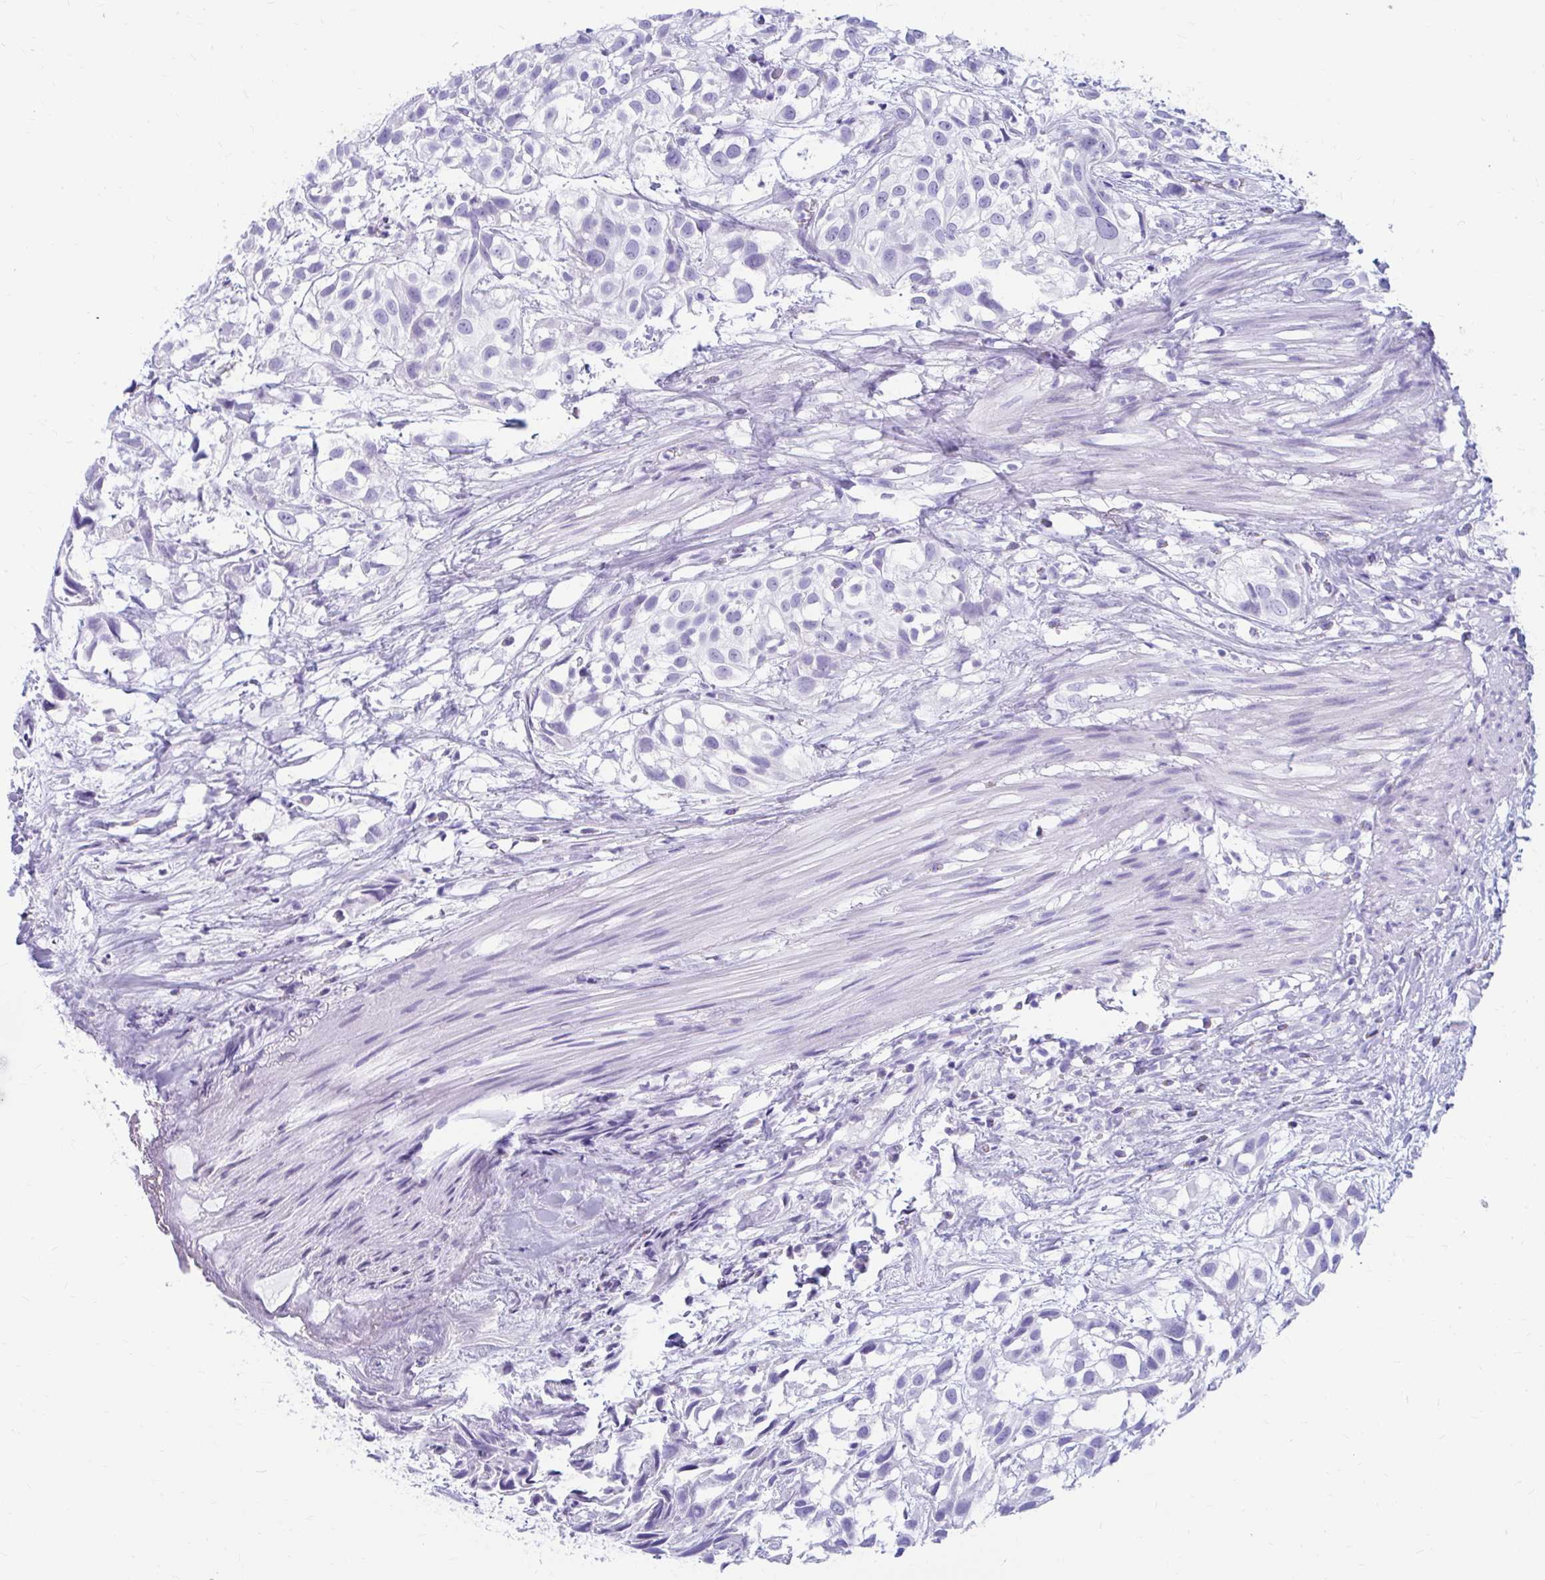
{"staining": {"intensity": "negative", "quantity": "none", "location": "none"}, "tissue": "urothelial cancer", "cell_type": "Tumor cells", "image_type": "cancer", "snomed": [{"axis": "morphology", "description": "Urothelial carcinoma, High grade"}, {"axis": "topography", "description": "Urinary bladder"}], "caption": "Immunohistochemistry of human high-grade urothelial carcinoma demonstrates no expression in tumor cells.", "gene": "NSG2", "patient": {"sex": "male", "age": 56}}